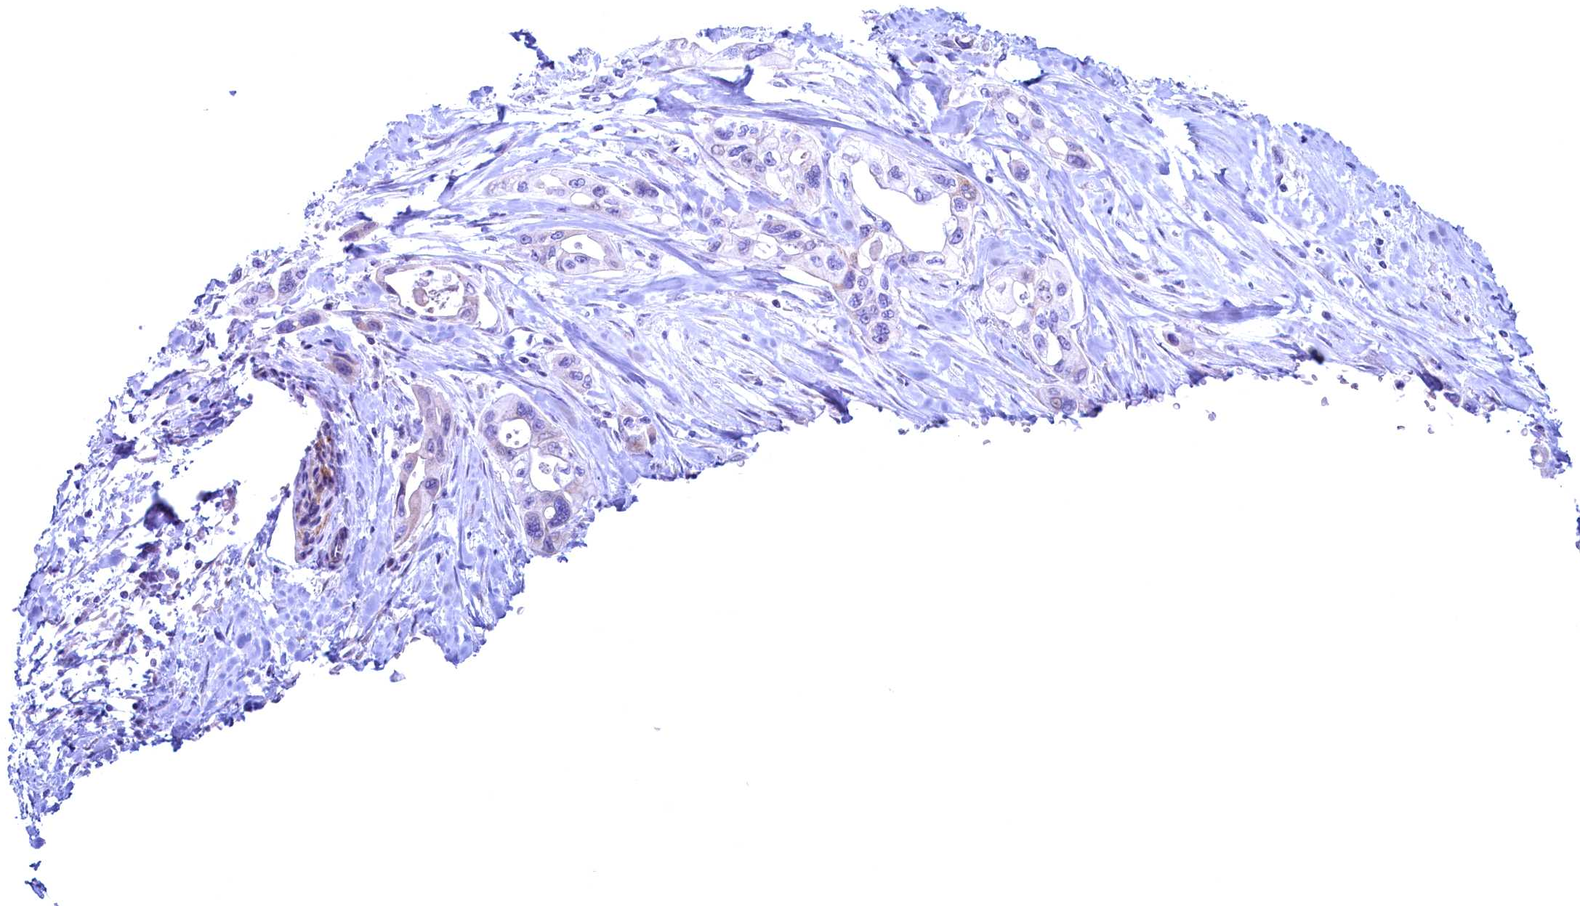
{"staining": {"intensity": "negative", "quantity": "none", "location": "none"}, "tissue": "pancreatic cancer", "cell_type": "Tumor cells", "image_type": "cancer", "snomed": [{"axis": "morphology", "description": "Adenocarcinoma, NOS"}, {"axis": "topography", "description": "Pancreas"}], "caption": "Tumor cells are negative for protein expression in human pancreatic cancer.", "gene": "MAP1LC3A", "patient": {"sex": "male", "age": 75}}